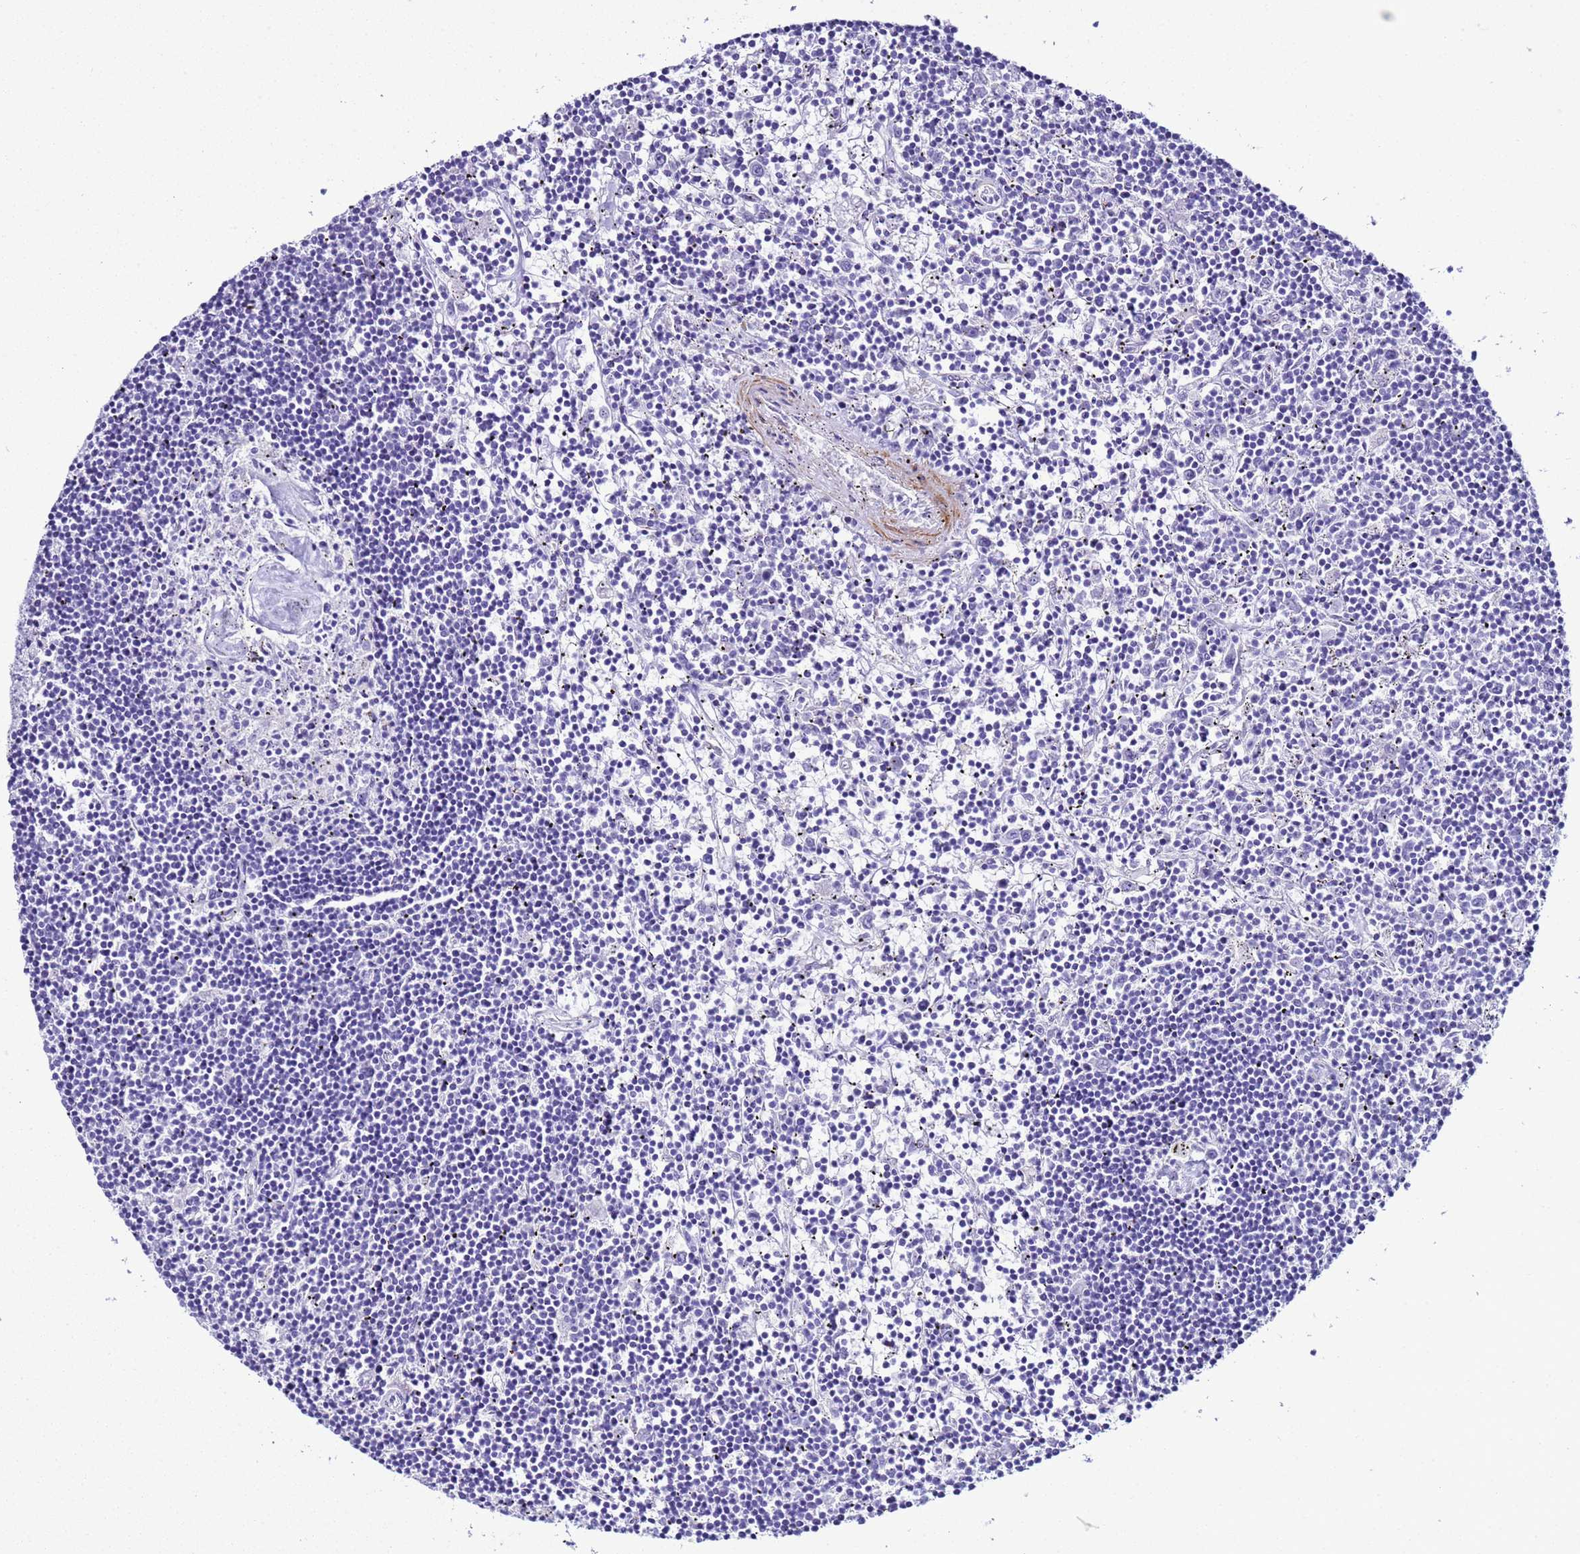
{"staining": {"intensity": "negative", "quantity": "none", "location": "none"}, "tissue": "lymphoma", "cell_type": "Tumor cells", "image_type": "cancer", "snomed": [{"axis": "morphology", "description": "Malignant lymphoma, non-Hodgkin's type, Low grade"}, {"axis": "topography", "description": "Spleen"}], "caption": "IHC photomicrograph of human low-grade malignant lymphoma, non-Hodgkin's type stained for a protein (brown), which reveals no staining in tumor cells. (Brightfield microscopy of DAB (3,3'-diaminobenzidine) immunohistochemistry at high magnification).", "gene": "LCMT1", "patient": {"sex": "male", "age": 76}}